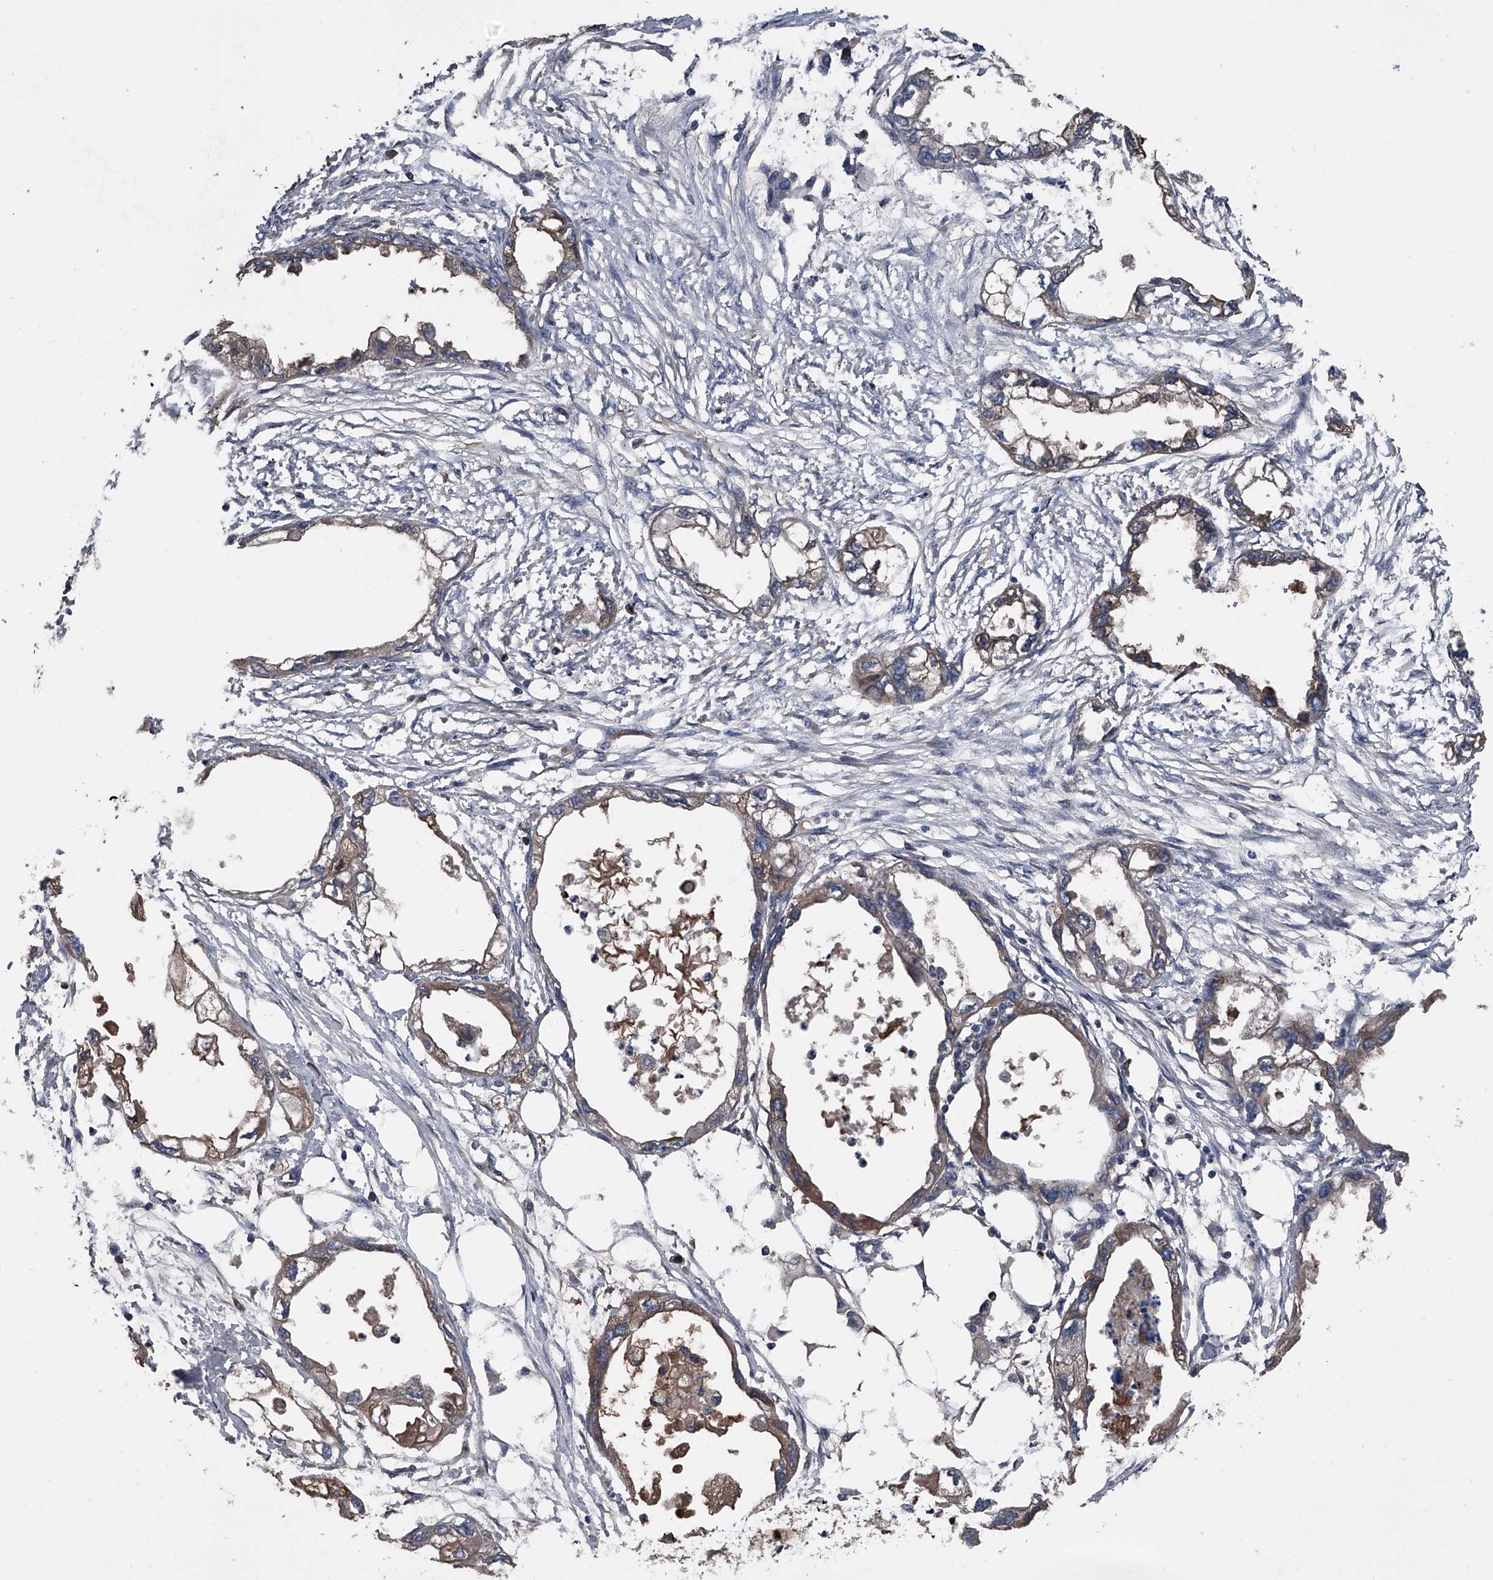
{"staining": {"intensity": "moderate", "quantity": ">75%", "location": "cytoplasmic/membranous"}, "tissue": "endometrial cancer", "cell_type": "Tumor cells", "image_type": "cancer", "snomed": [{"axis": "morphology", "description": "Adenocarcinoma, NOS"}, {"axis": "morphology", "description": "Adenocarcinoma, metastatic, NOS"}, {"axis": "topography", "description": "Adipose tissue"}, {"axis": "topography", "description": "Endometrium"}], "caption": "Endometrial cancer (metastatic adenocarcinoma) stained with a brown dye displays moderate cytoplasmic/membranous positive expression in approximately >75% of tumor cells.", "gene": "KIF13A", "patient": {"sex": "female", "age": 67}}